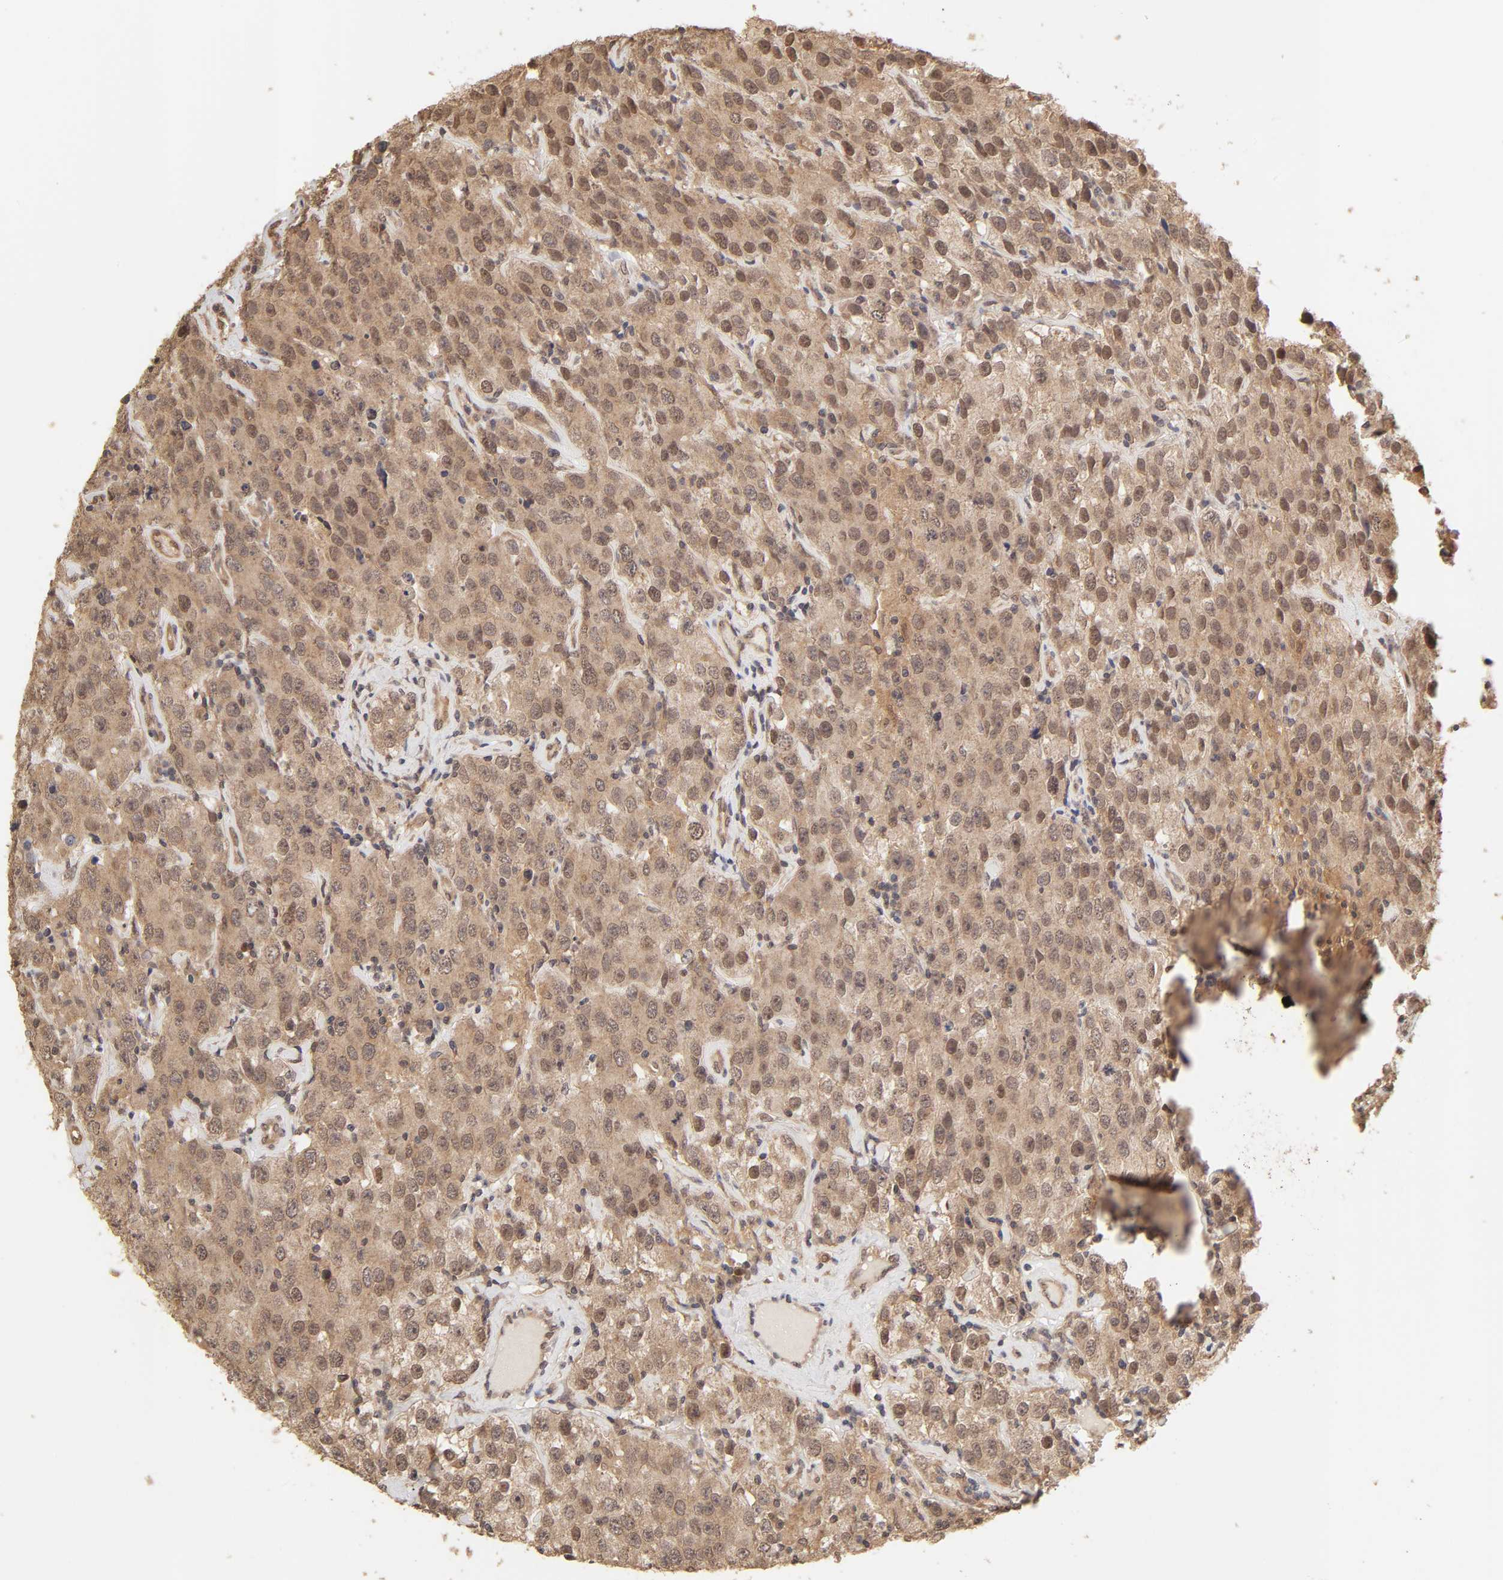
{"staining": {"intensity": "moderate", "quantity": ">75%", "location": "cytoplasmic/membranous"}, "tissue": "testis cancer", "cell_type": "Tumor cells", "image_type": "cancer", "snomed": [{"axis": "morphology", "description": "Seminoma, NOS"}, {"axis": "topography", "description": "Testis"}], "caption": "A brown stain highlights moderate cytoplasmic/membranous positivity of a protein in human testis cancer tumor cells.", "gene": "MAPK1", "patient": {"sex": "male", "age": 52}}